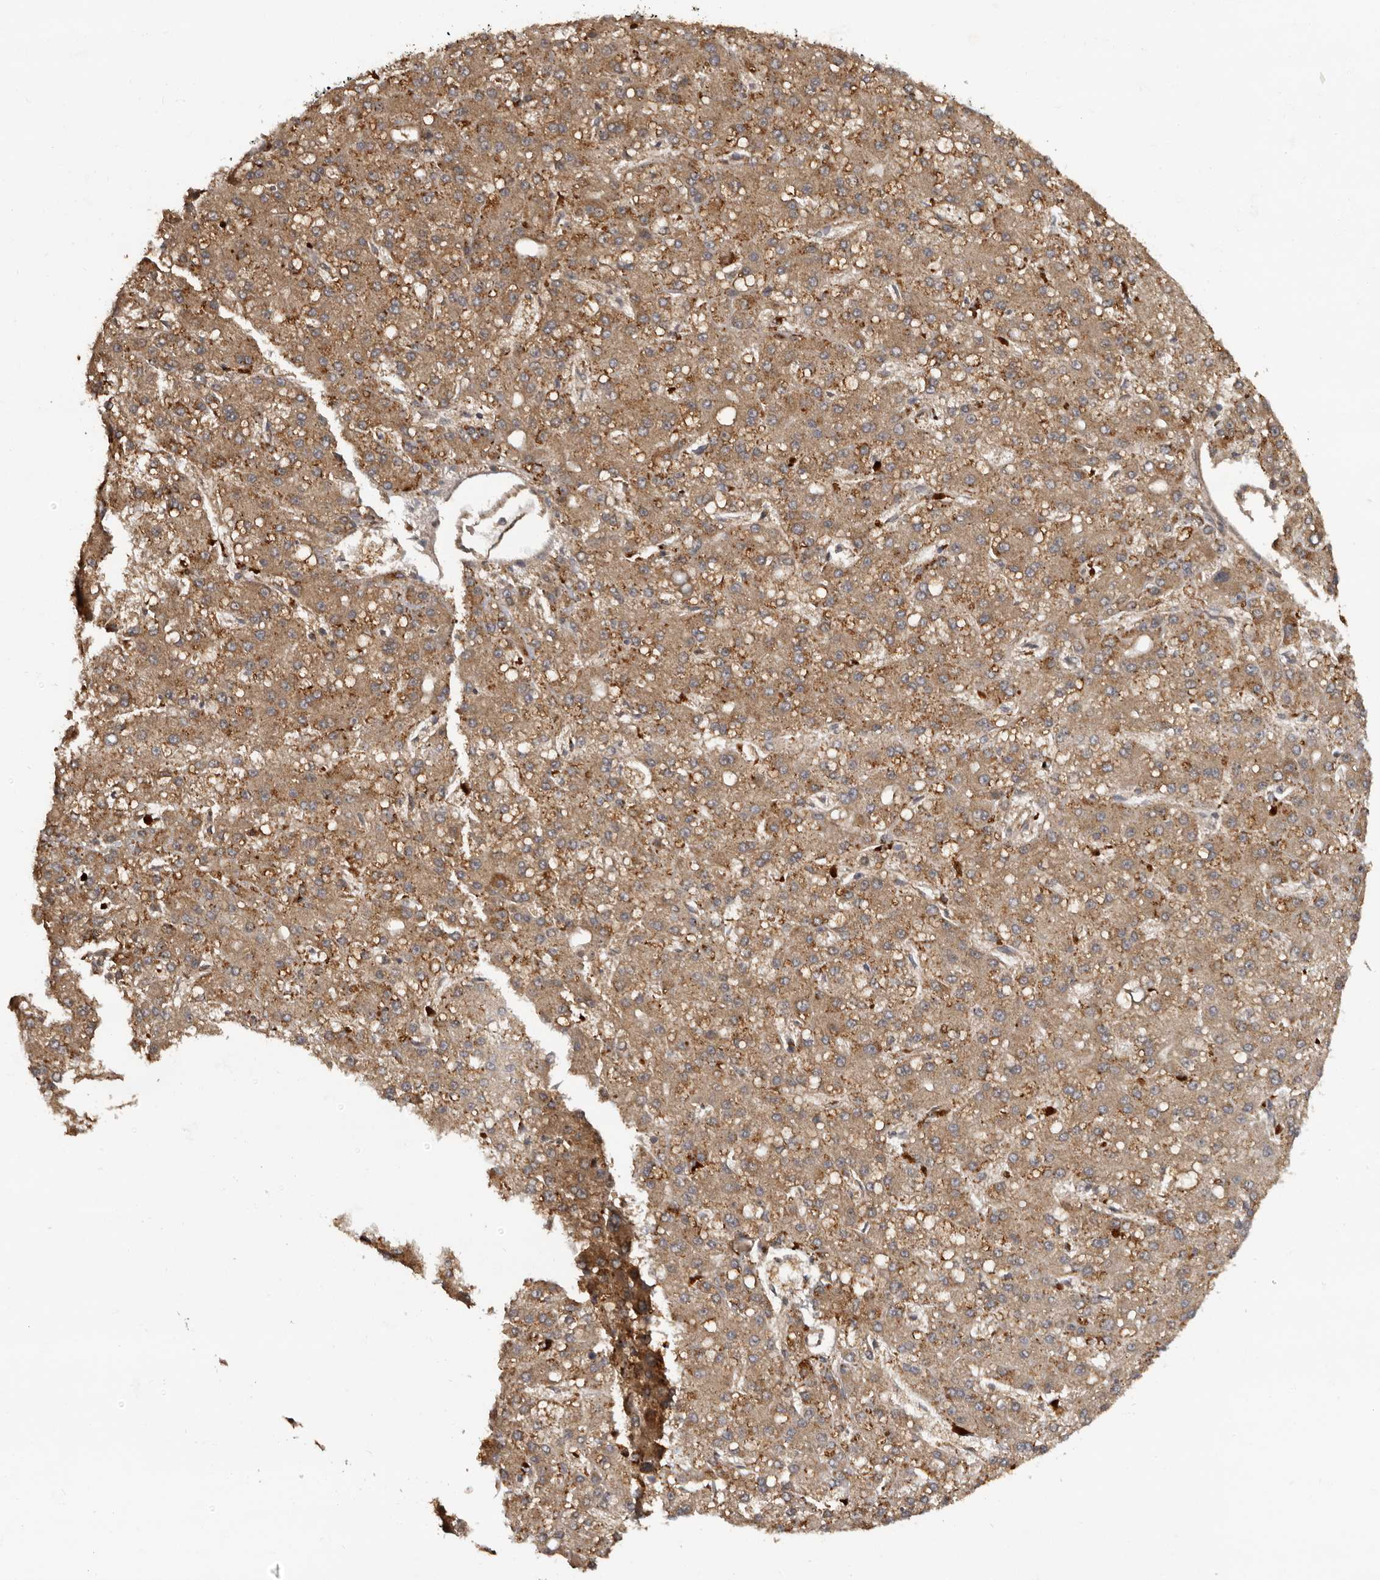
{"staining": {"intensity": "moderate", "quantity": ">75%", "location": "cytoplasmic/membranous"}, "tissue": "liver cancer", "cell_type": "Tumor cells", "image_type": "cancer", "snomed": [{"axis": "morphology", "description": "Carcinoma, Hepatocellular, NOS"}, {"axis": "topography", "description": "Liver"}], "caption": "Liver hepatocellular carcinoma tissue displays moderate cytoplasmic/membranous staining in approximately >75% of tumor cells, visualized by immunohistochemistry. (DAB (3,3'-diaminobenzidine) IHC, brown staining for protein, blue staining for nuclei).", "gene": "MECR", "patient": {"sex": "male", "age": 67}}